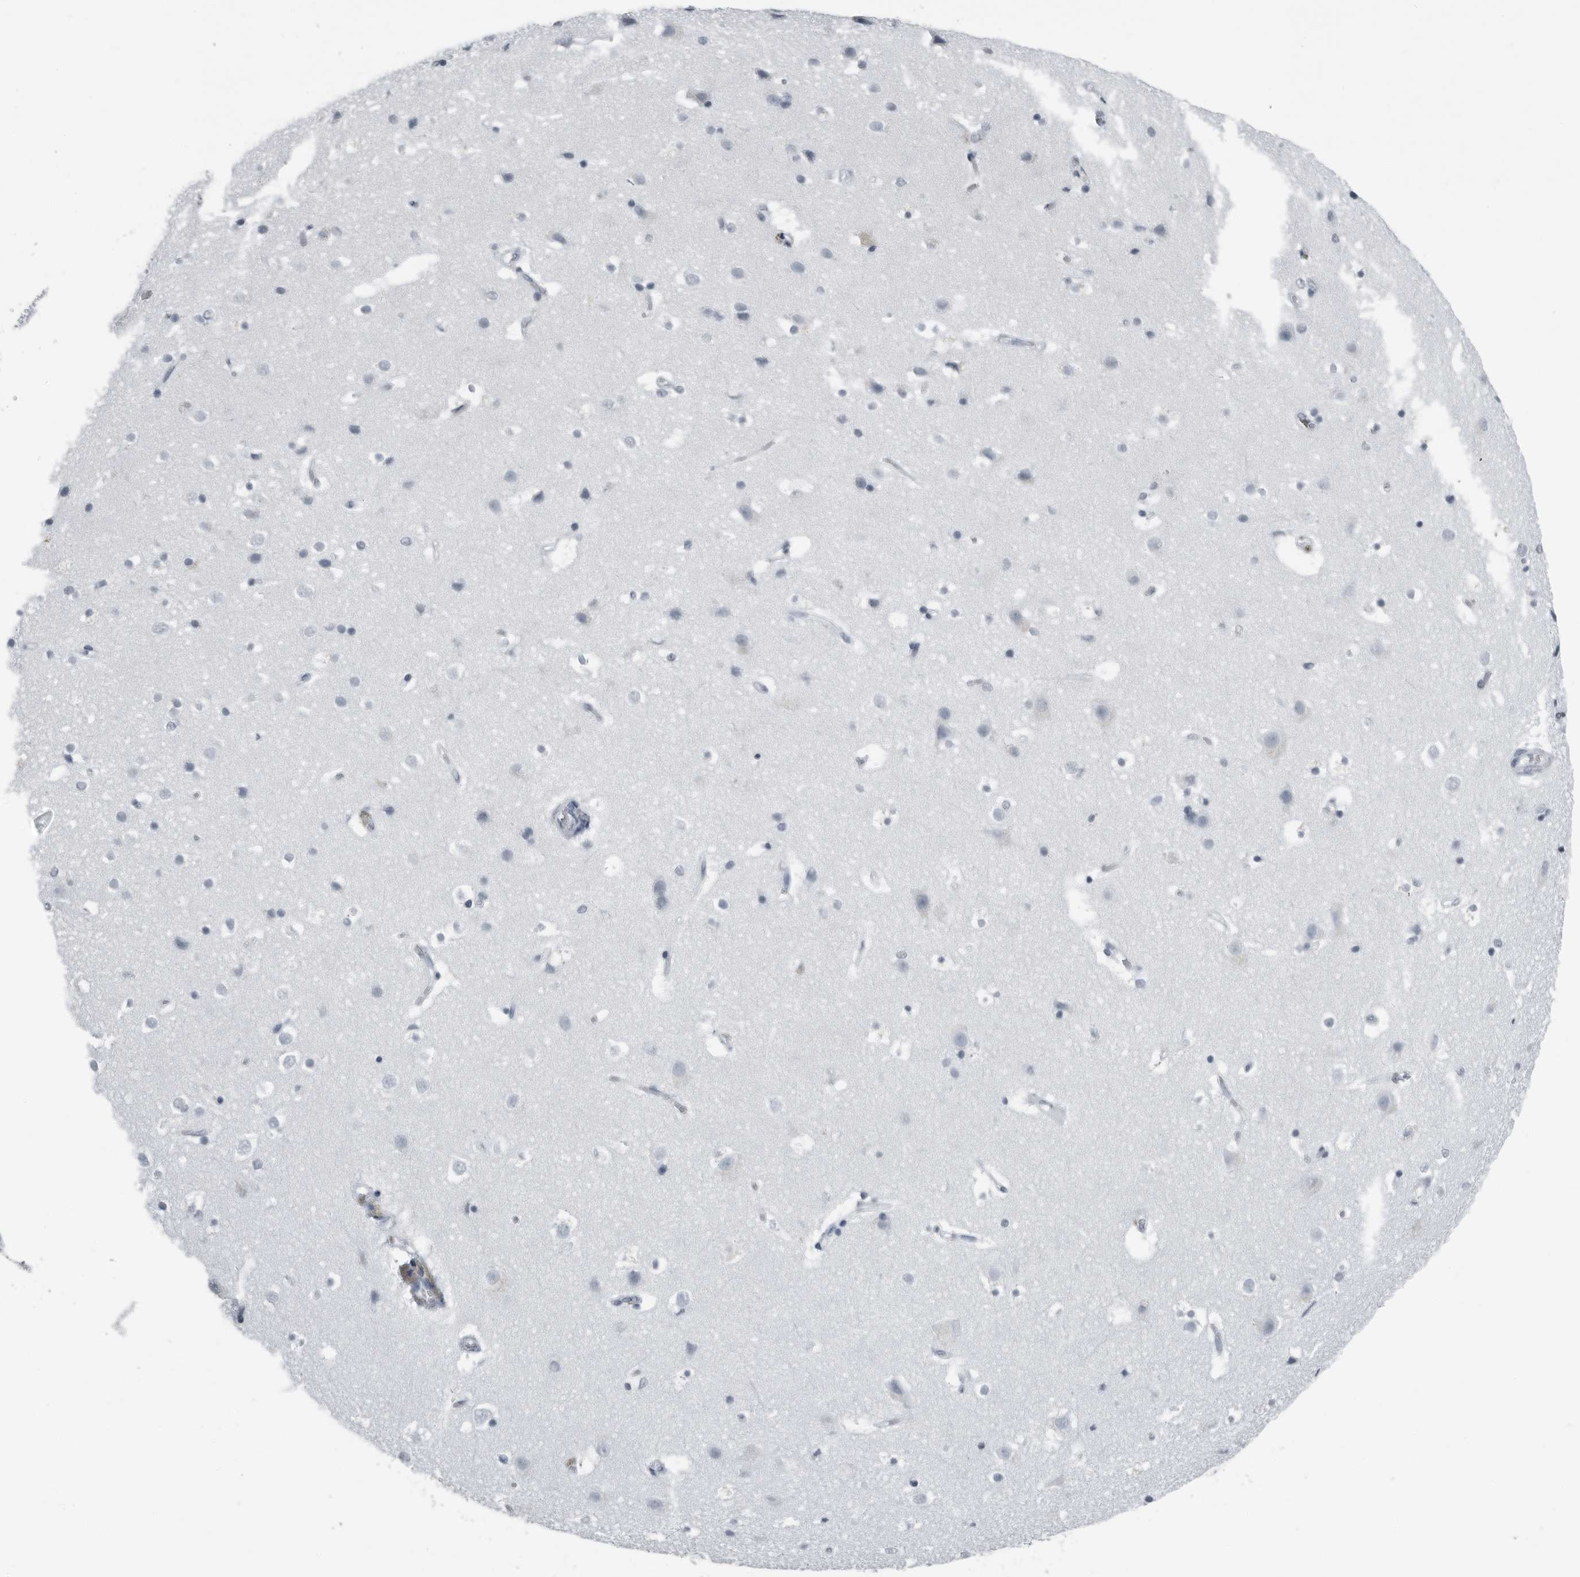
{"staining": {"intensity": "negative", "quantity": "none", "location": "none"}, "tissue": "cerebral cortex", "cell_type": "Endothelial cells", "image_type": "normal", "snomed": [{"axis": "morphology", "description": "Normal tissue, NOS"}, {"axis": "topography", "description": "Cerebral cortex"}], "caption": "Photomicrograph shows no protein expression in endothelial cells of unremarkable cerebral cortex.", "gene": "PRSS1", "patient": {"sex": "male", "age": 54}}